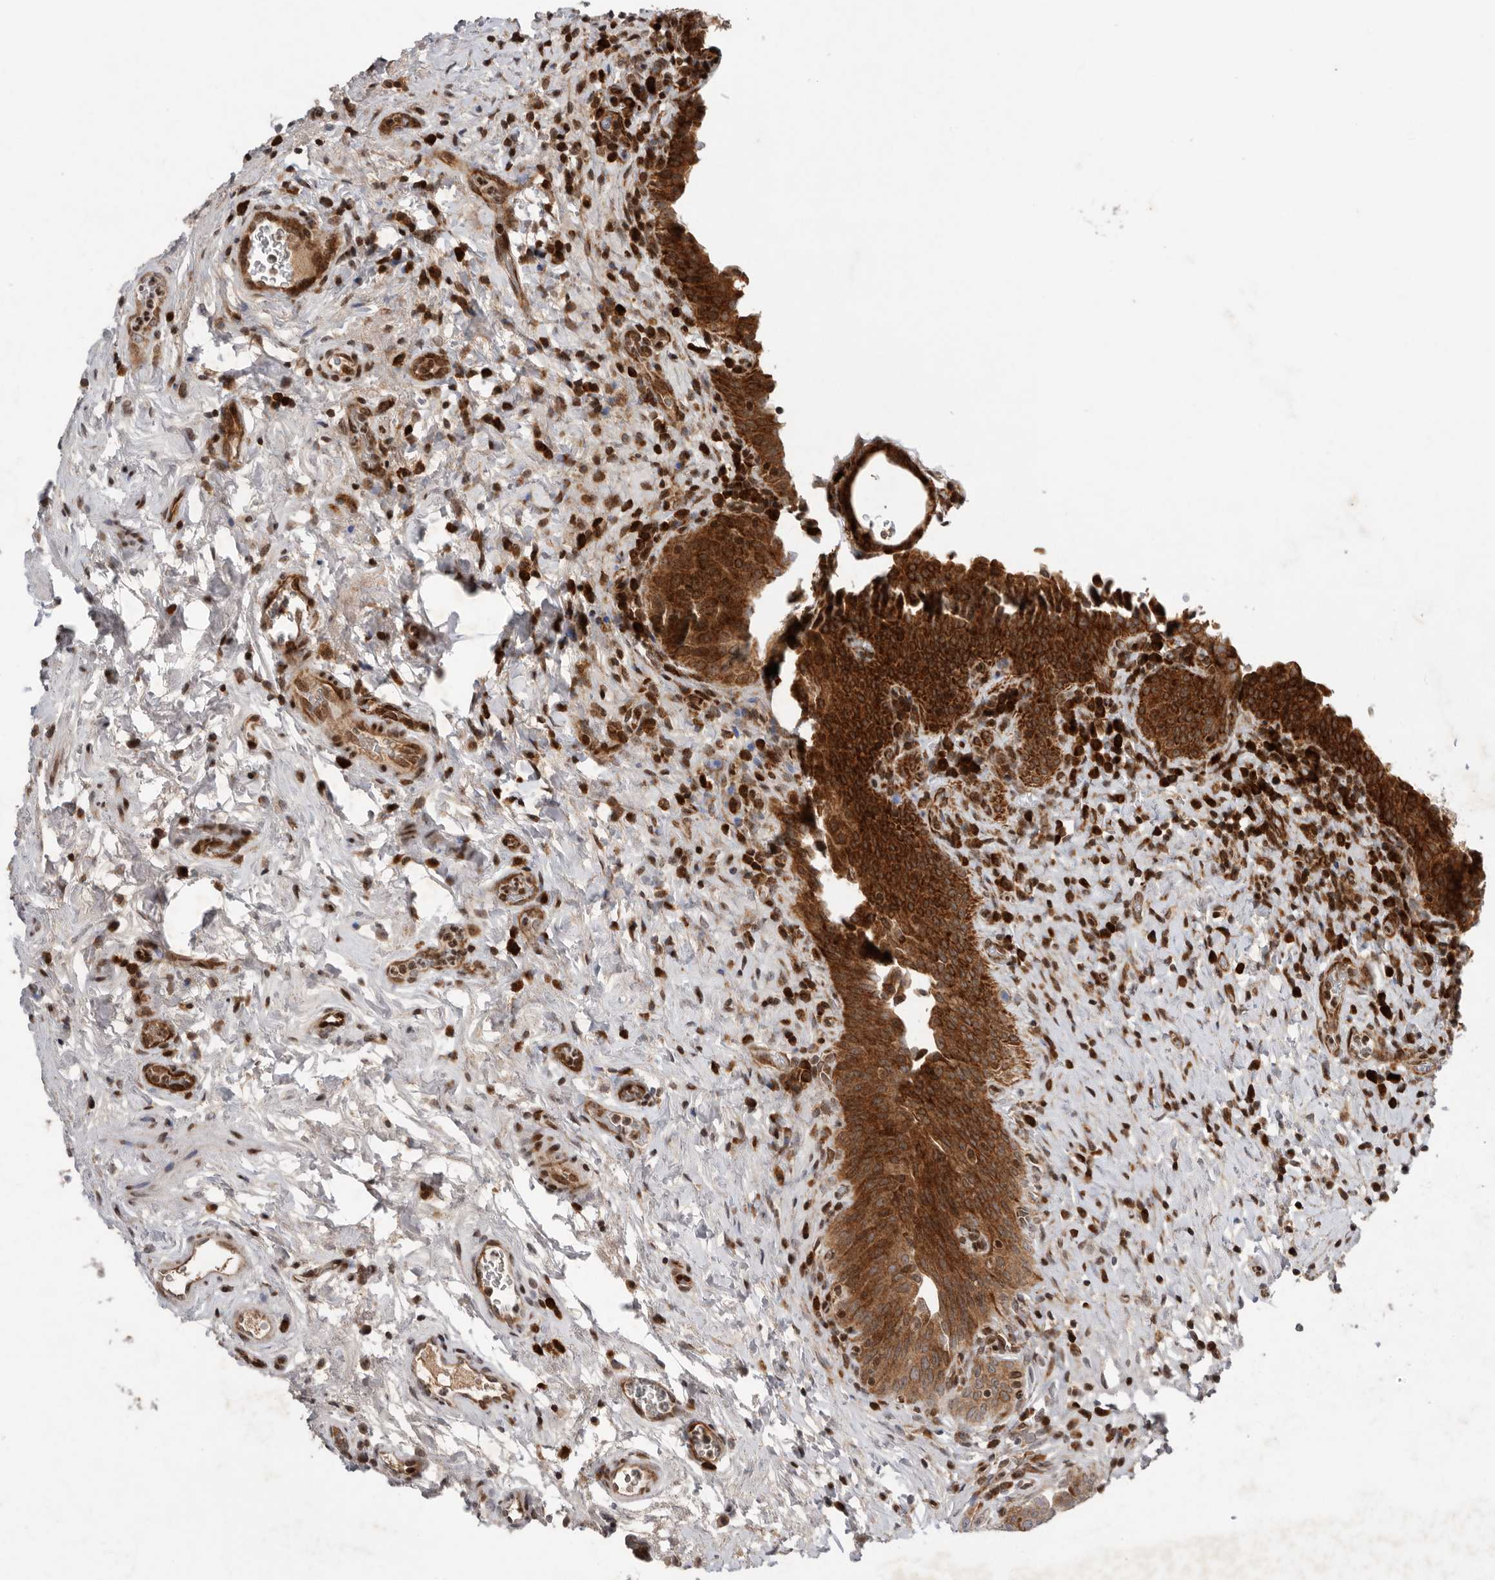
{"staining": {"intensity": "moderate", "quantity": ">75%", "location": "cytoplasmic/membranous,nuclear"}, "tissue": "urinary bladder", "cell_type": "Urothelial cells", "image_type": "normal", "snomed": [{"axis": "morphology", "description": "Normal tissue, NOS"}, {"axis": "topography", "description": "Urinary bladder"}], "caption": "Protein staining of normal urinary bladder exhibits moderate cytoplasmic/membranous,nuclear positivity in about >75% of urothelial cells.", "gene": "FZD3", "patient": {"sex": "male", "age": 83}}